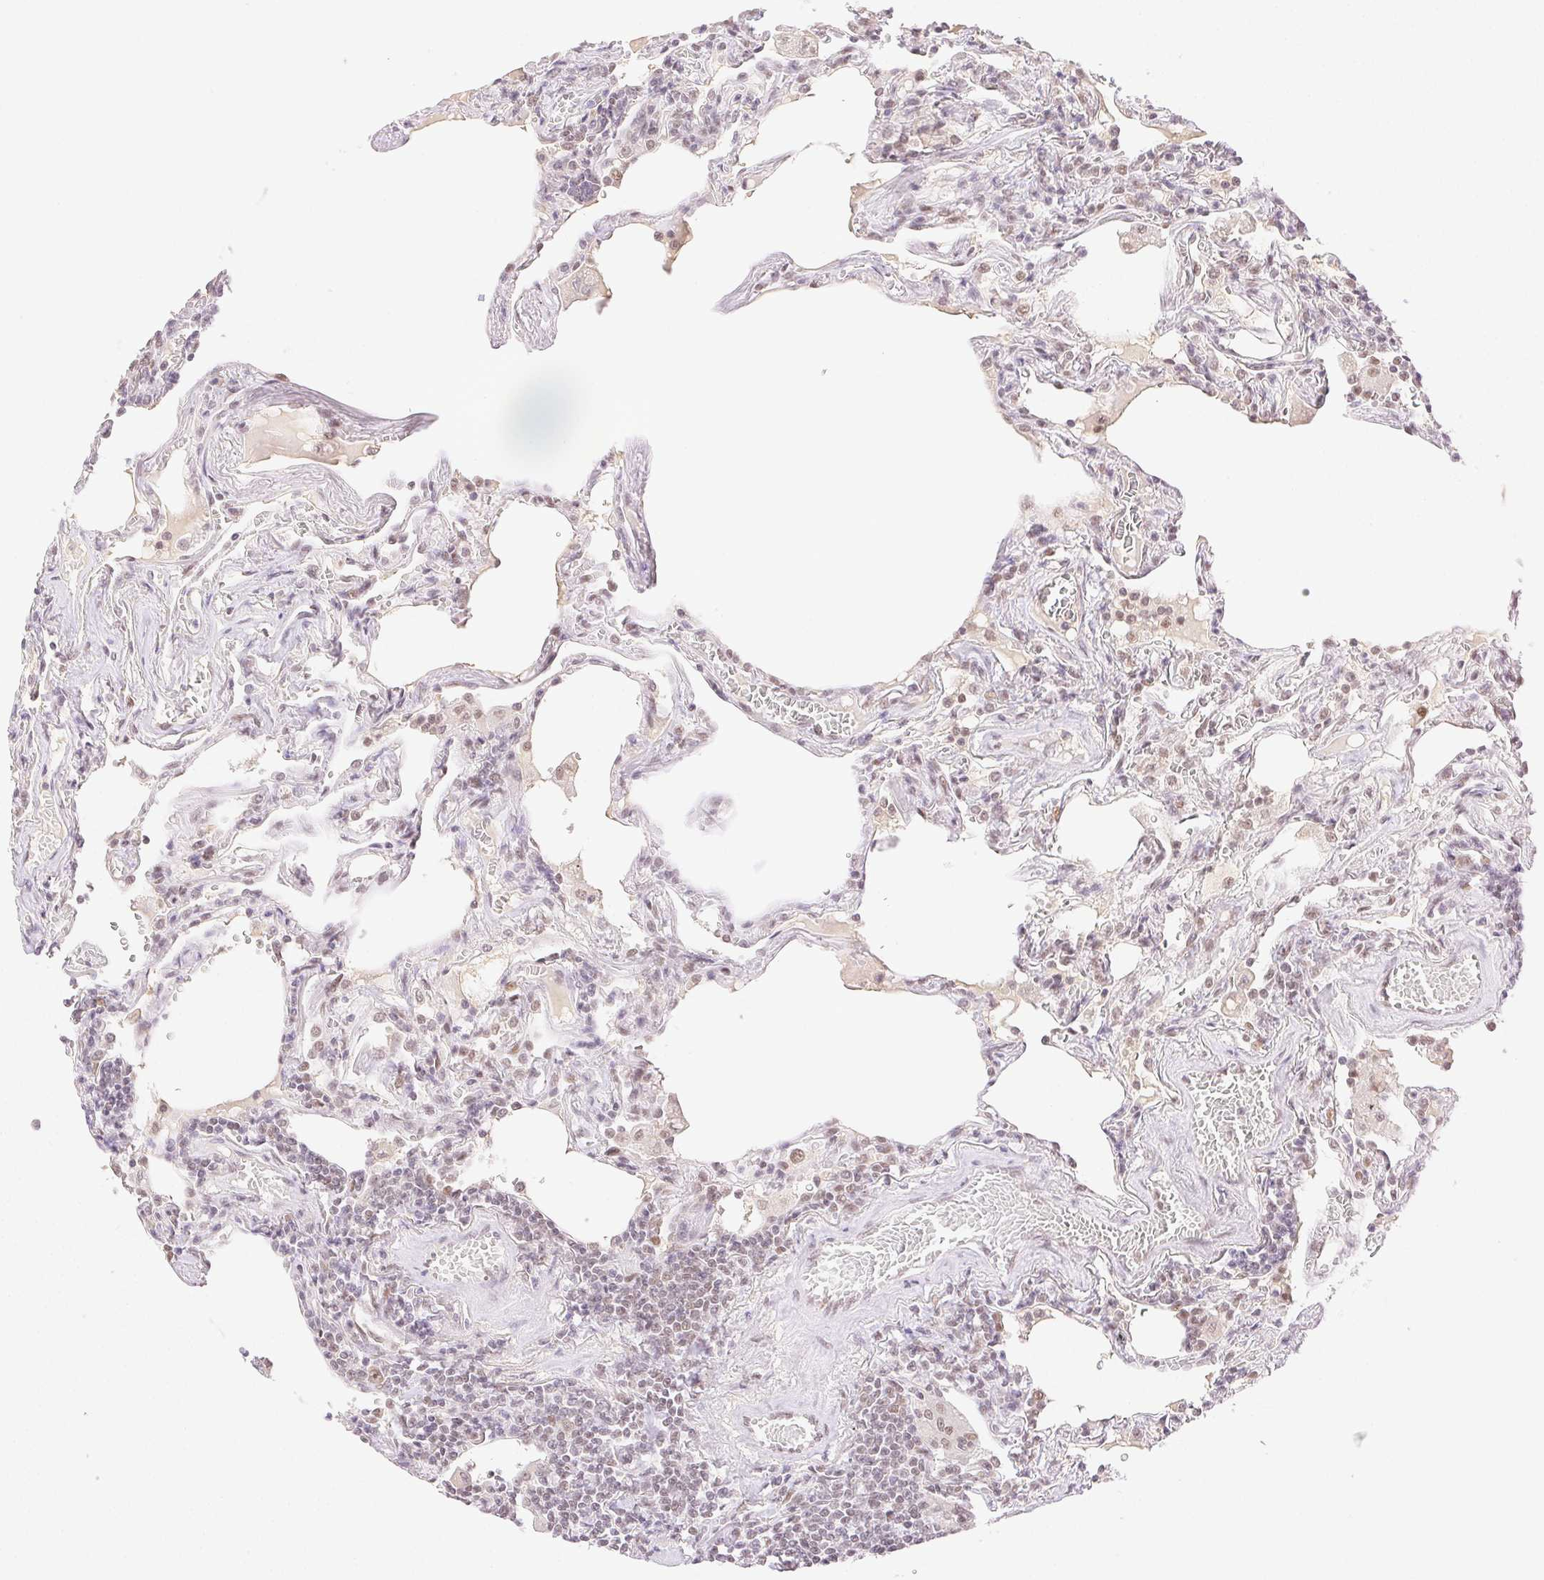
{"staining": {"intensity": "moderate", "quantity": "<25%", "location": "nuclear"}, "tissue": "lymphoma", "cell_type": "Tumor cells", "image_type": "cancer", "snomed": [{"axis": "morphology", "description": "Malignant lymphoma, non-Hodgkin's type, Low grade"}, {"axis": "topography", "description": "Lung"}], "caption": "Immunohistochemical staining of low-grade malignant lymphoma, non-Hodgkin's type displays moderate nuclear protein expression in about <25% of tumor cells. (DAB (3,3'-diaminobenzidine) IHC, brown staining for protein, blue staining for nuclei).", "gene": "H2AZ2", "patient": {"sex": "female", "age": 71}}